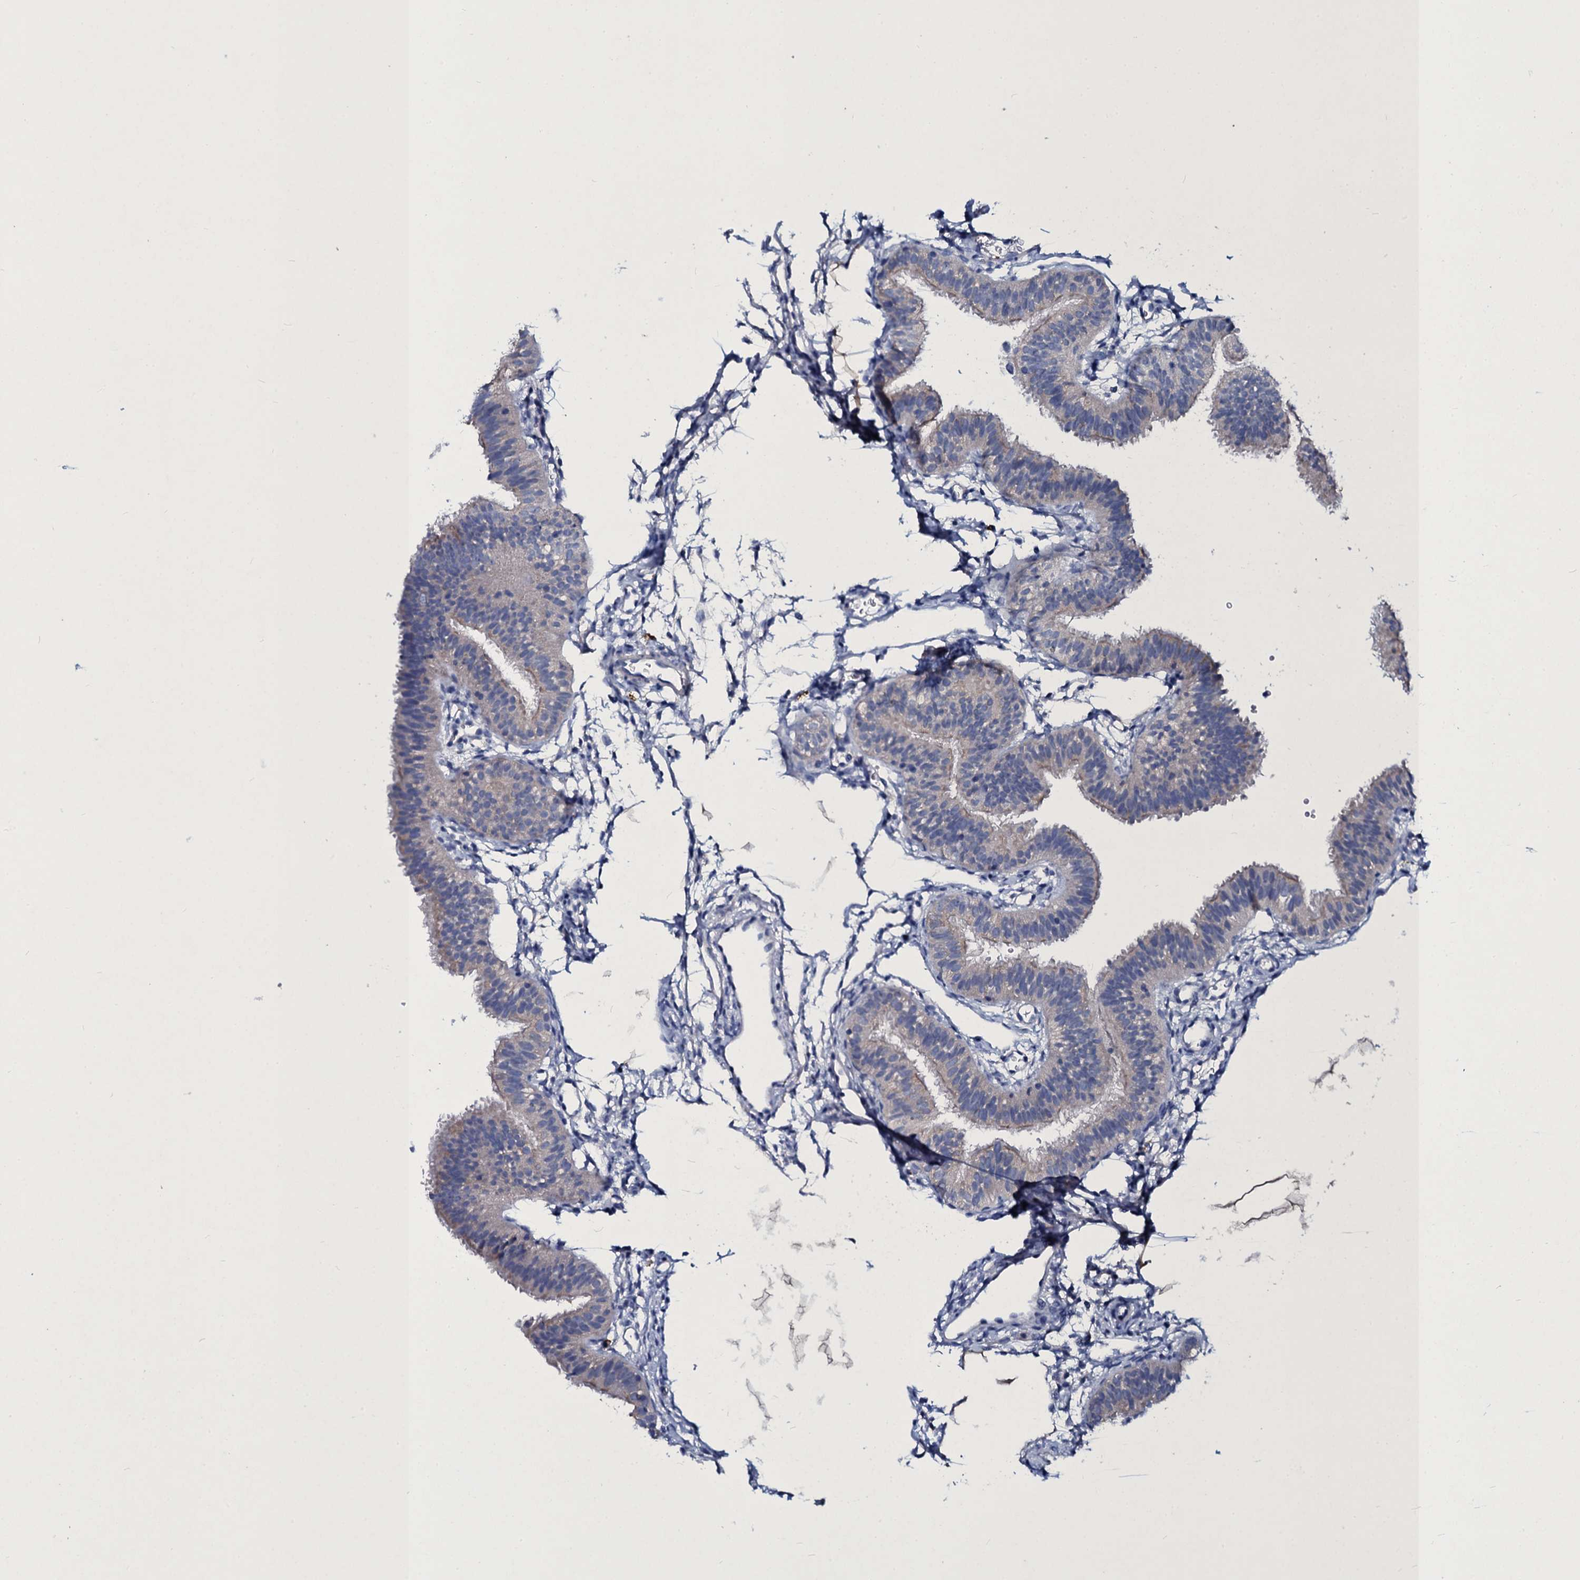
{"staining": {"intensity": "weak", "quantity": "25%-75%", "location": "cytoplasmic/membranous"}, "tissue": "fallopian tube", "cell_type": "Glandular cells", "image_type": "normal", "snomed": [{"axis": "morphology", "description": "Normal tissue, NOS"}, {"axis": "topography", "description": "Fallopian tube"}], "caption": "Weak cytoplasmic/membranous expression for a protein is present in approximately 25%-75% of glandular cells of unremarkable fallopian tube using IHC.", "gene": "TPGS2", "patient": {"sex": "female", "age": 35}}